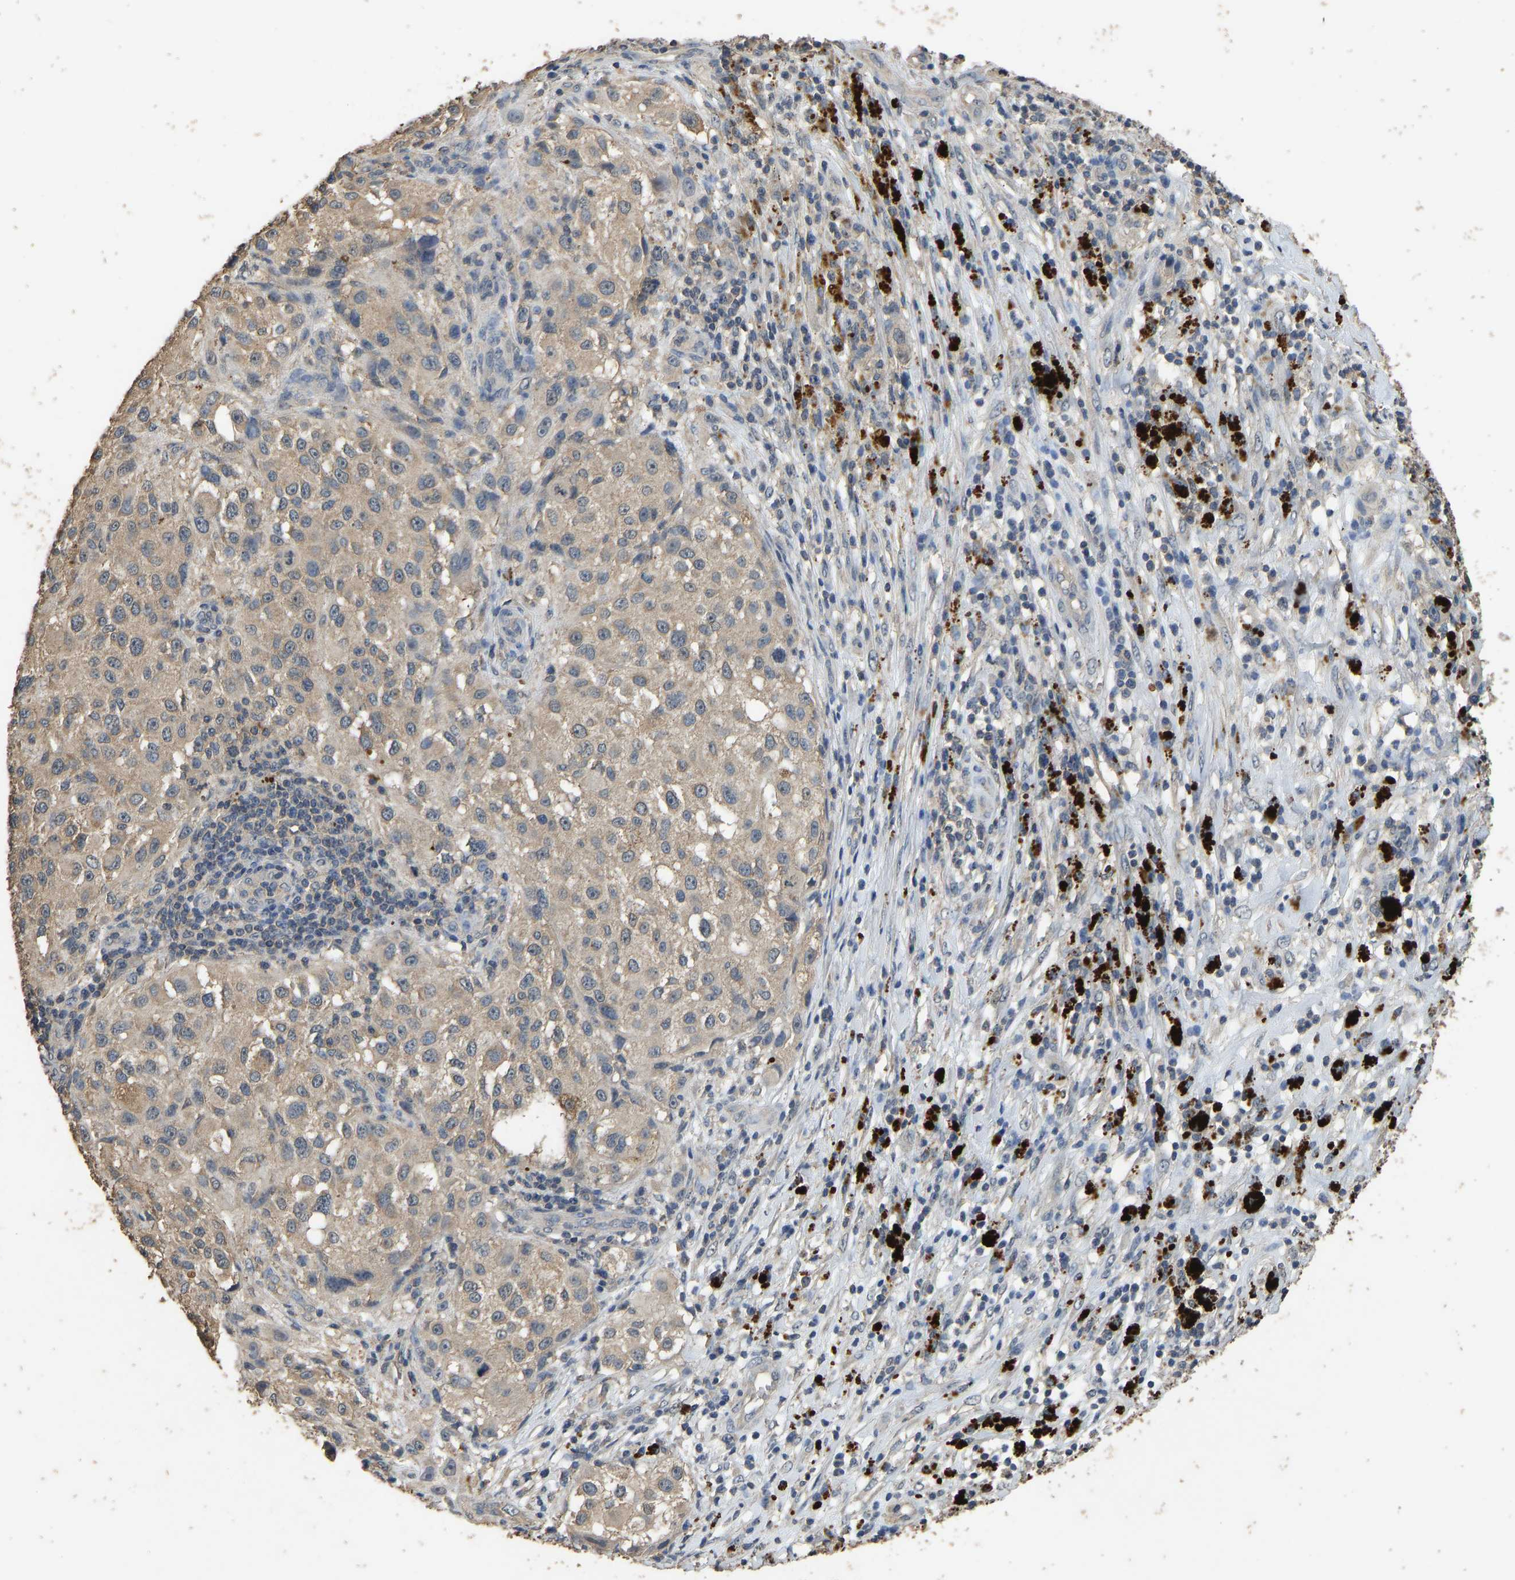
{"staining": {"intensity": "weak", "quantity": ">75%", "location": "cytoplasmic/membranous"}, "tissue": "melanoma", "cell_type": "Tumor cells", "image_type": "cancer", "snomed": [{"axis": "morphology", "description": "Necrosis, NOS"}, {"axis": "morphology", "description": "Malignant melanoma, NOS"}, {"axis": "topography", "description": "Skin"}], "caption": "Immunohistochemical staining of human melanoma shows weak cytoplasmic/membranous protein positivity in approximately >75% of tumor cells. Using DAB (3,3'-diaminobenzidine) (brown) and hematoxylin (blue) stains, captured at high magnification using brightfield microscopy.", "gene": "CIDEC", "patient": {"sex": "female", "age": 87}}